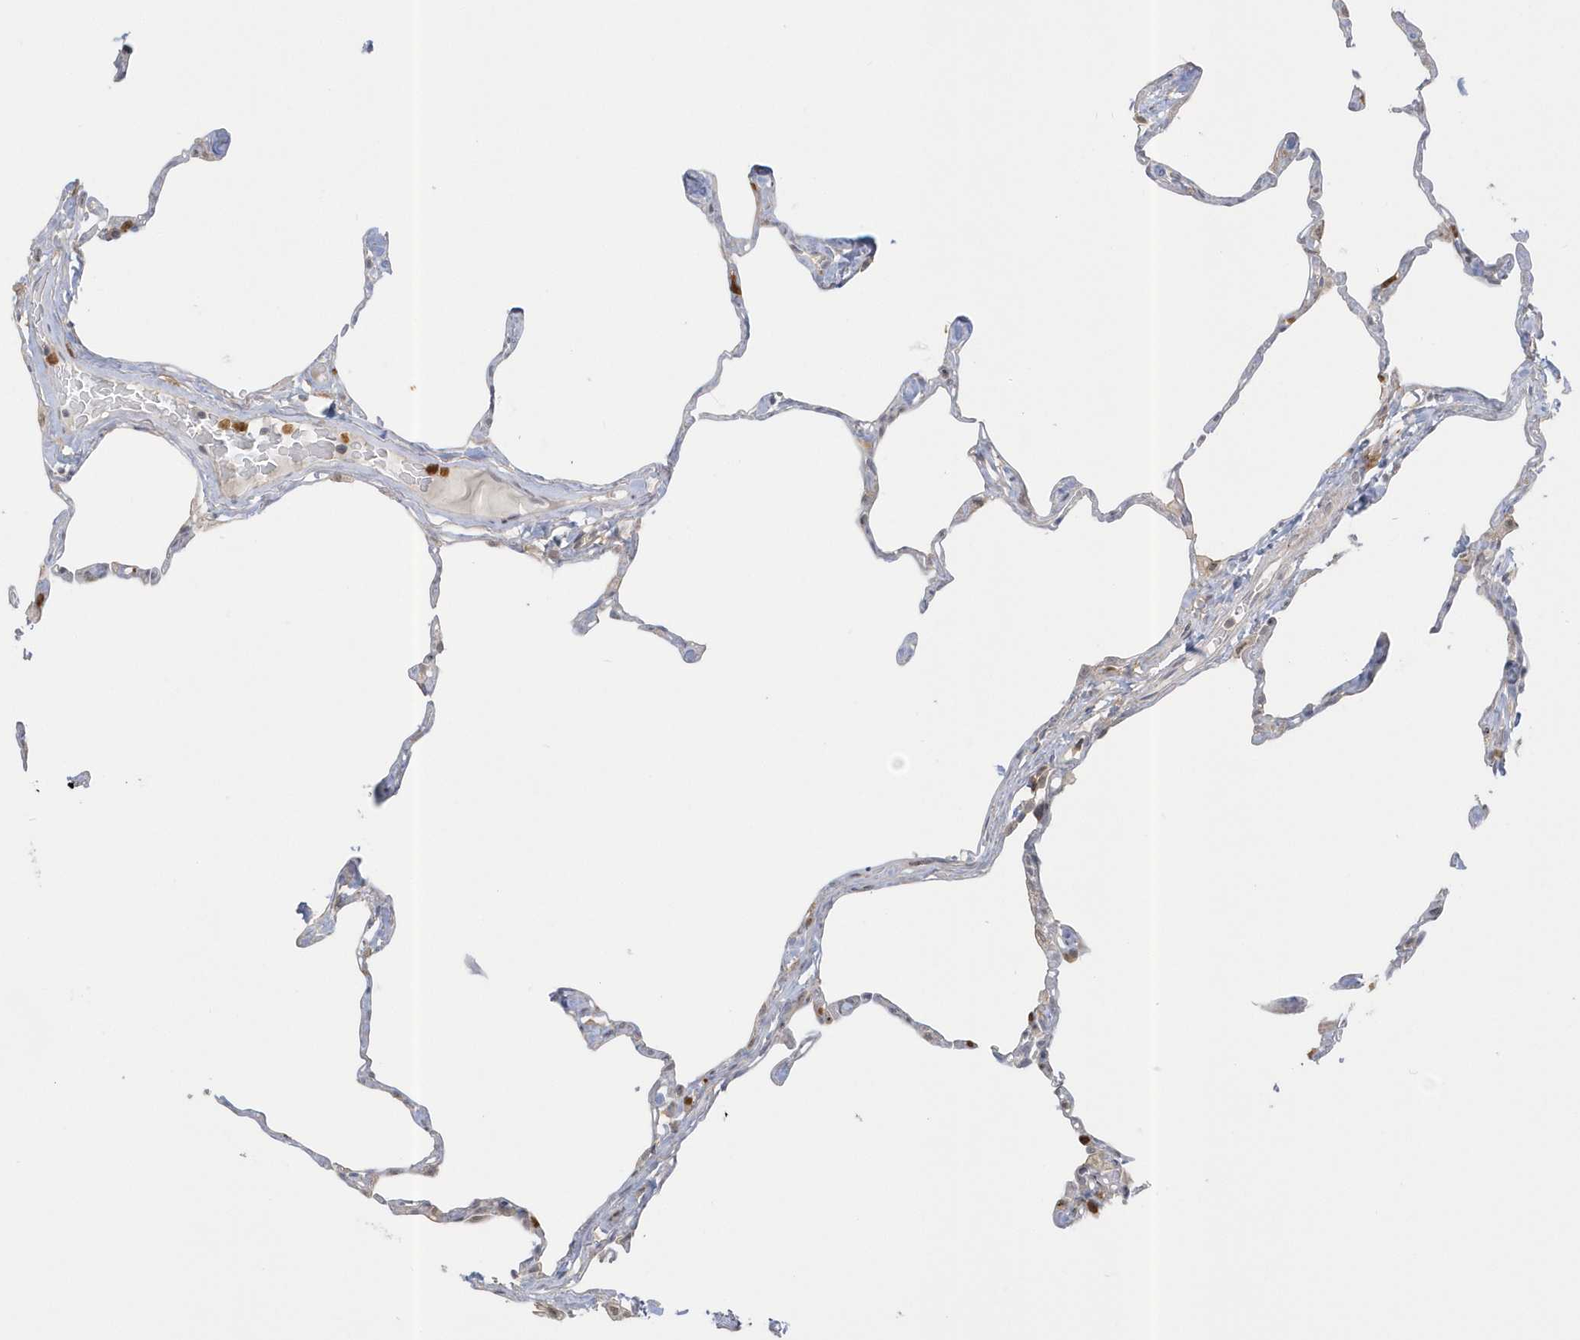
{"staining": {"intensity": "negative", "quantity": "none", "location": "none"}, "tissue": "lung", "cell_type": "Alveolar cells", "image_type": "normal", "snomed": [{"axis": "morphology", "description": "Normal tissue, NOS"}, {"axis": "topography", "description": "Lung"}], "caption": "Lung was stained to show a protein in brown. There is no significant staining in alveolar cells. The staining was performed using DAB to visualize the protein expression in brown, while the nuclei were stained in blue with hematoxylin (Magnification: 20x).", "gene": "NAF1", "patient": {"sex": "male", "age": 65}}